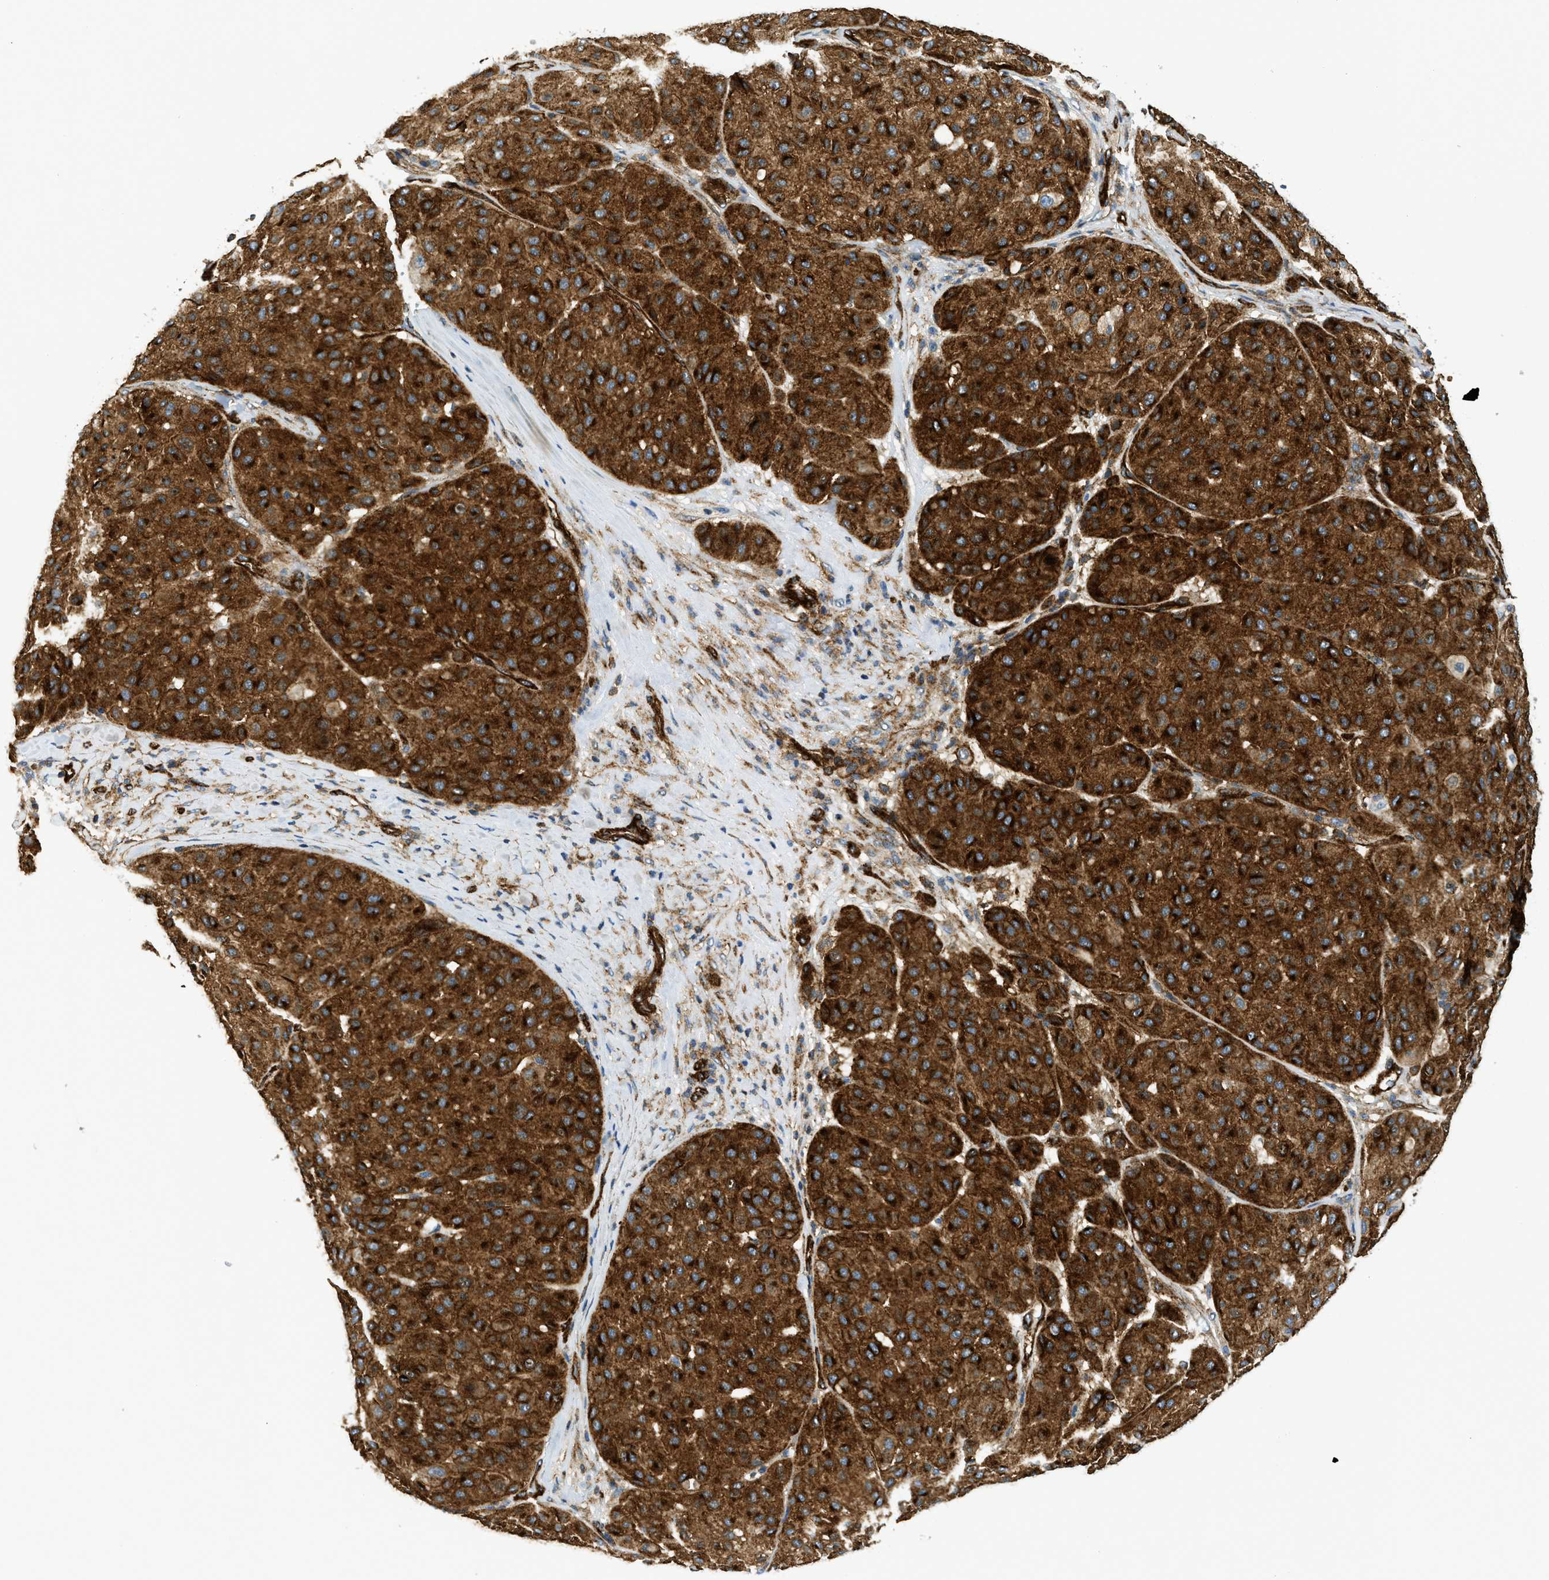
{"staining": {"intensity": "moderate", "quantity": ">75%", "location": "cytoplasmic/membranous"}, "tissue": "melanoma", "cell_type": "Tumor cells", "image_type": "cancer", "snomed": [{"axis": "morphology", "description": "Normal tissue, NOS"}, {"axis": "morphology", "description": "Malignant melanoma, Metastatic site"}, {"axis": "topography", "description": "Skin"}], "caption": "Immunohistochemical staining of human melanoma displays medium levels of moderate cytoplasmic/membranous expression in approximately >75% of tumor cells.", "gene": "HIP1", "patient": {"sex": "male", "age": 41}}